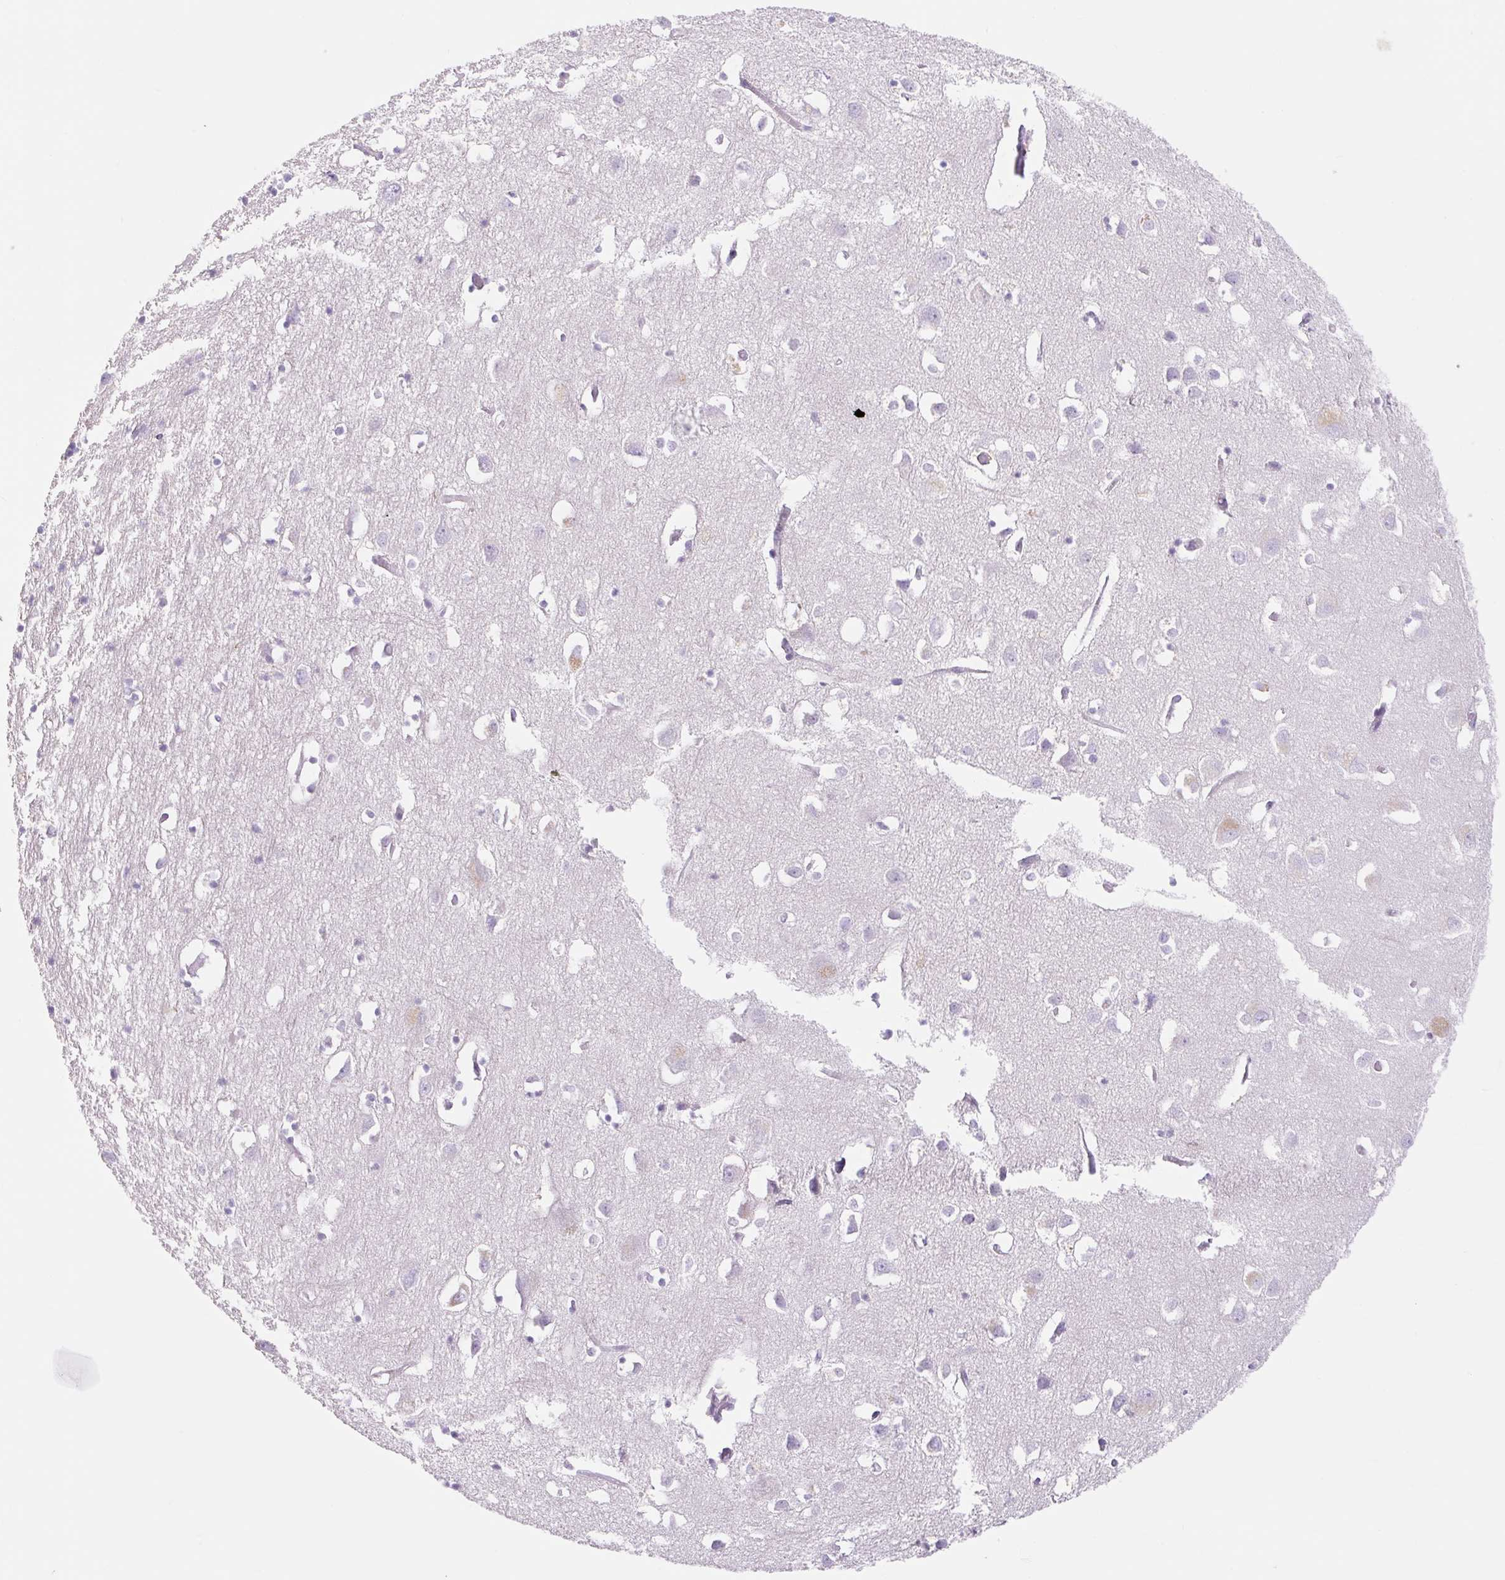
{"staining": {"intensity": "negative", "quantity": "none", "location": "none"}, "tissue": "cerebral cortex", "cell_type": "Endothelial cells", "image_type": "normal", "snomed": [{"axis": "morphology", "description": "Normal tissue, NOS"}, {"axis": "topography", "description": "Cerebral cortex"}], "caption": "Immunohistochemical staining of unremarkable human cerebral cortex reveals no significant positivity in endothelial cells. (Stains: DAB (3,3'-diaminobenzidine) IHC with hematoxylin counter stain, Microscopy: brightfield microscopy at high magnification).", "gene": "FOCAD", "patient": {"sex": "male", "age": 70}}